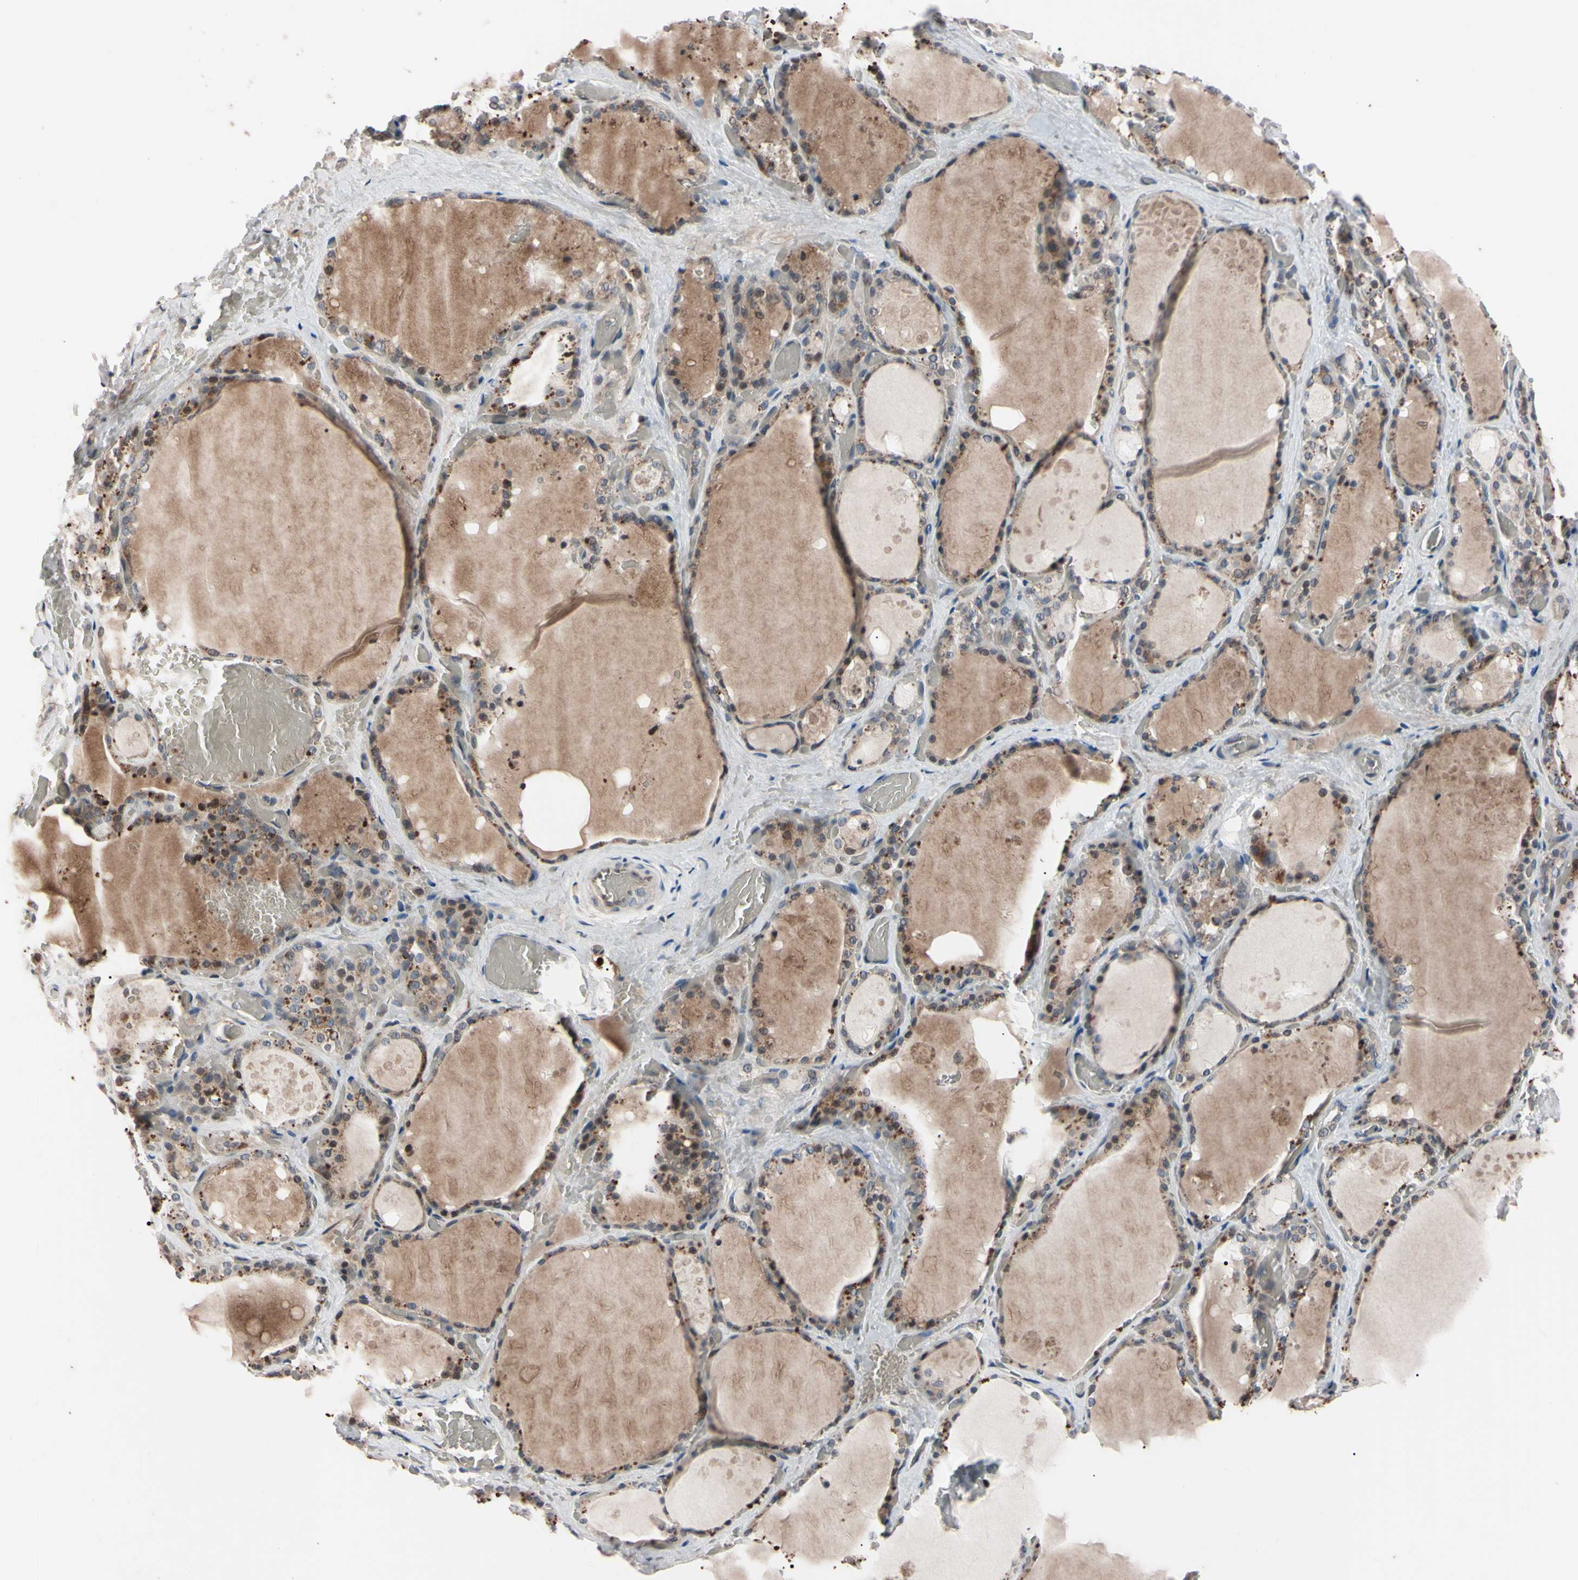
{"staining": {"intensity": "weak", "quantity": ">75%", "location": "cytoplasmic/membranous"}, "tissue": "thyroid gland", "cell_type": "Glandular cells", "image_type": "normal", "snomed": [{"axis": "morphology", "description": "Normal tissue, NOS"}, {"axis": "topography", "description": "Thyroid gland"}], "caption": "Unremarkable thyroid gland reveals weak cytoplasmic/membranous positivity in about >75% of glandular cells, visualized by immunohistochemistry. (IHC, brightfield microscopy, high magnification).", "gene": "TNFRSF1A", "patient": {"sex": "male", "age": 61}}